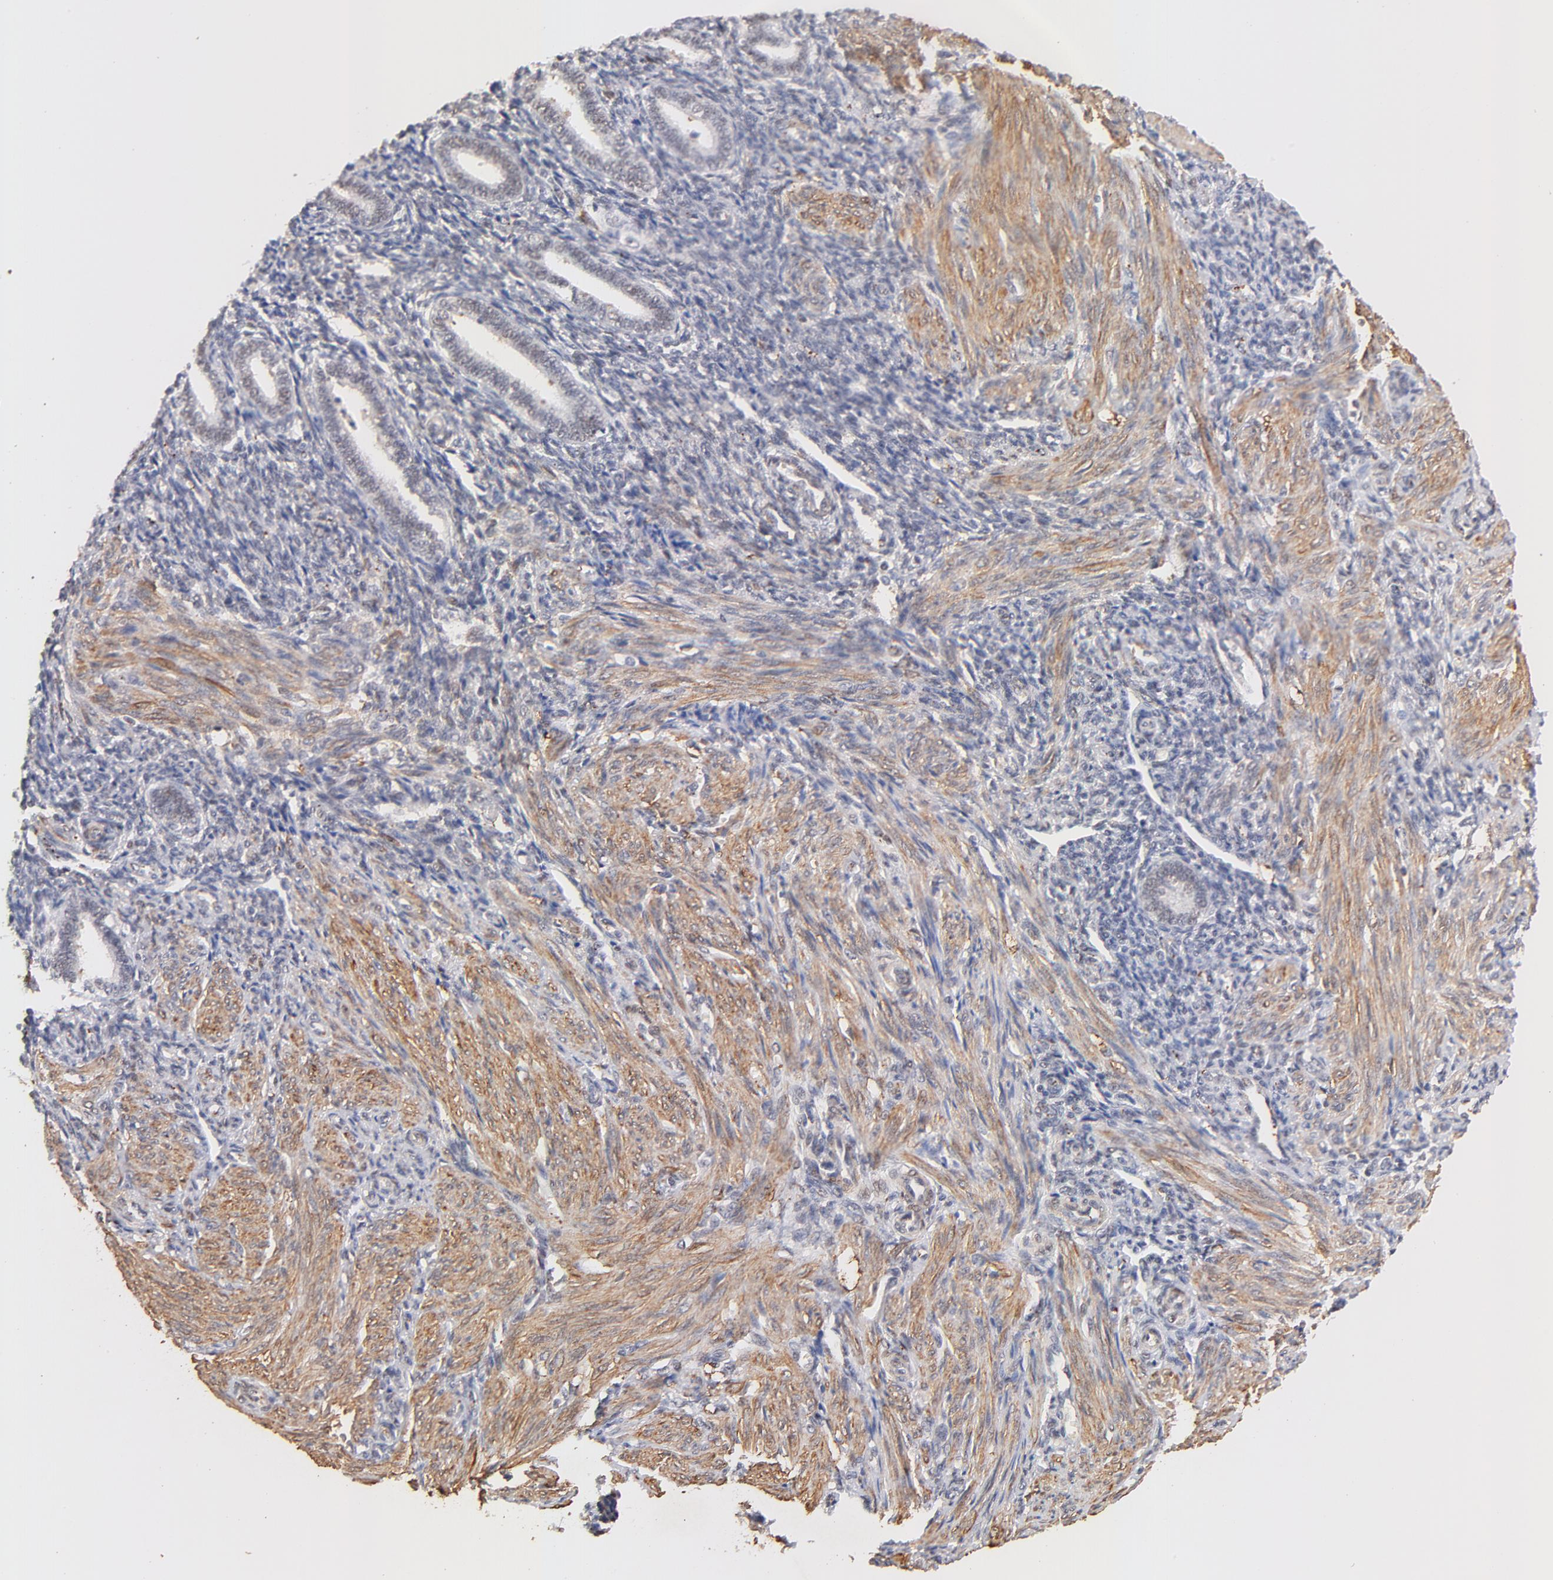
{"staining": {"intensity": "weak", "quantity": "25%-75%", "location": "nuclear"}, "tissue": "endometrium", "cell_type": "Cells in endometrial stroma", "image_type": "normal", "snomed": [{"axis": "morphology", "description": "Normal tissue, NOS"}, {"axis": "topography", "description": "Endometrium"}], "caption": "A brown stain shows weak nuclear positivity of a protein in cells in endometrial stroma of unremarkable endometrium. The staining was performed using DAB (3,3'-diaminobenzidine), with brown indicating positive protein expression. Nuclei are stained blue with hematoxylin.", "gene": "ZFP92", "patient": {"sex": "female", "age": 27}}